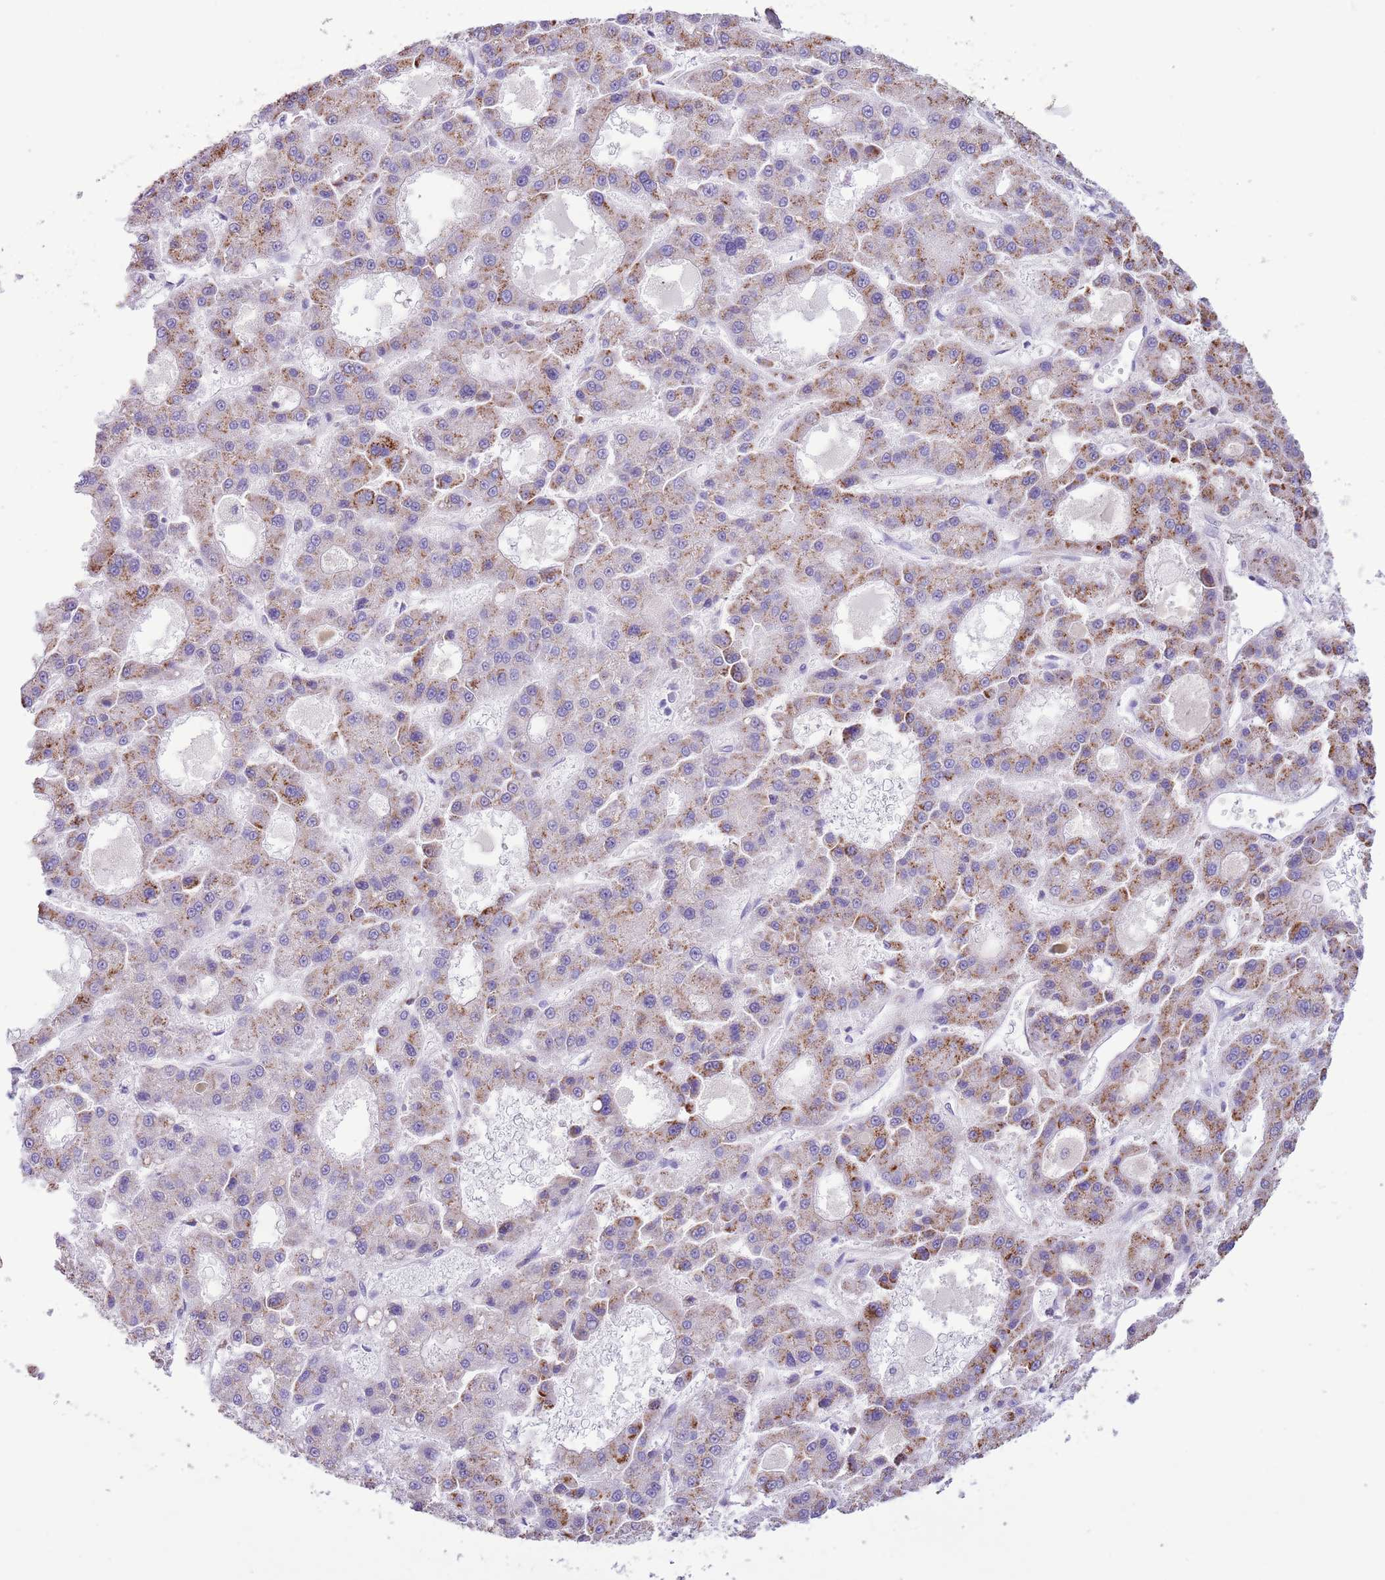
{"staining": {"intensity": "moderate", "quantity": "25%-75%", "location": "cytoplasmic/membranous"}, "tissue": "liver cancer", "cell_type": "Tumor cells", "image_type": "cancer", "snomed": [{"axis": "morphology", "description": "Carcinoma, Hepatocellular, NOS"}, {"axis": "topography", "description": "Liver"}], "caption": "Liver cancer stained with a protein marker displays moderate staining in tumor cells.", "gene": "ZNF697", "patient": {"sex": "male", "age": 70}}